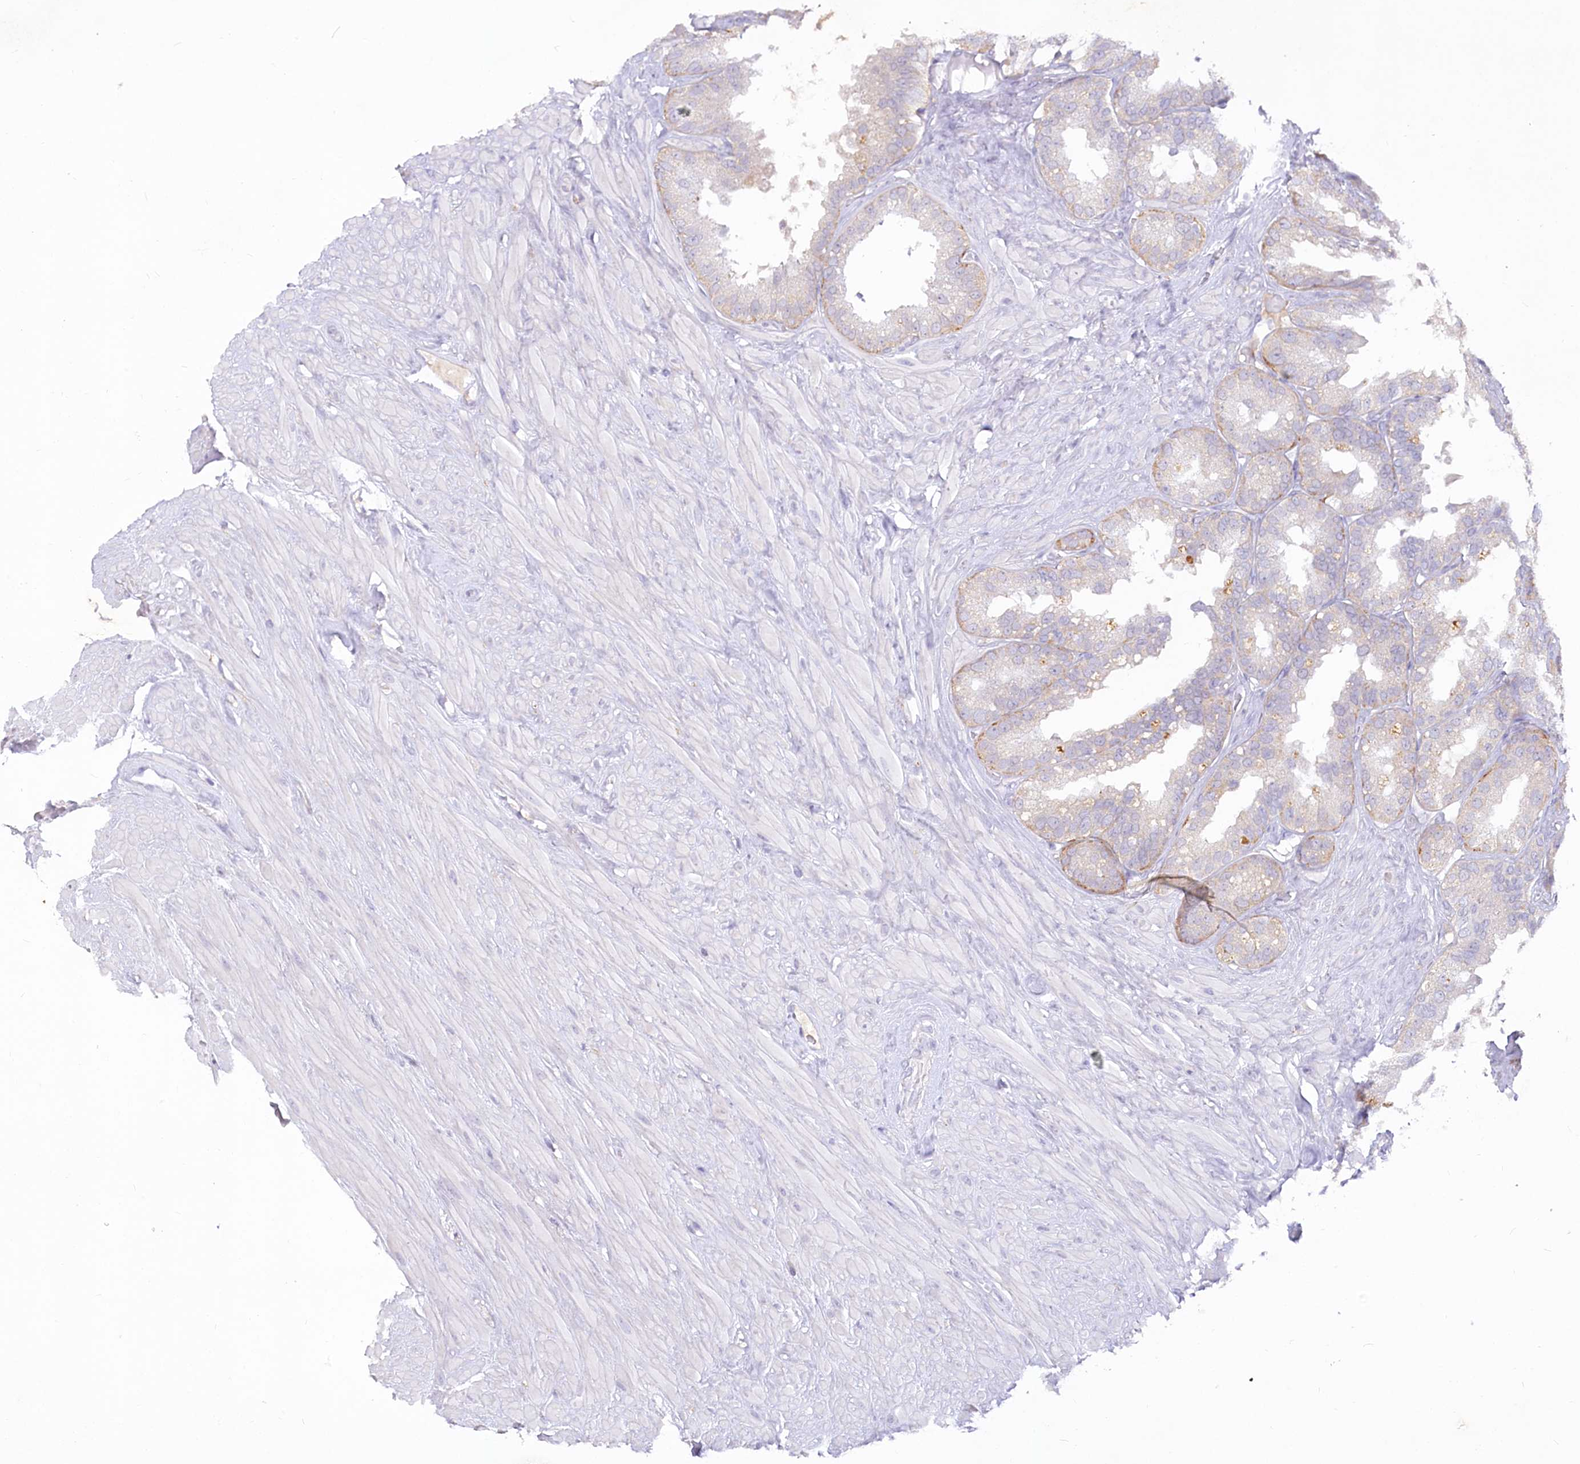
{"staining": {"intensity": "moderate", "quantity": "<25%", "location": "cytoplasmic/membranous"}, "tissue": "seminal vesicle", "cell_type": "Glandular cells", "image_type": "normal", "snomed": [{"axis": "morphology", "description": "Normal tissue, NOS"}, {"axis": "topography", "description": "Seminal veicle"}], "caption": "IHC (DAB (3,3'-diaminobenzidine)) staining of unremarkable seminal vesicle exhibits moderate cytoplasmic/membranous protein staining in approximately <25% of glandular cells. (DAB IHC, brown staining for protein, blue staining for nuclei).", "gene": "EFHC2", "patient": {"sex": "male", "age": 80}}